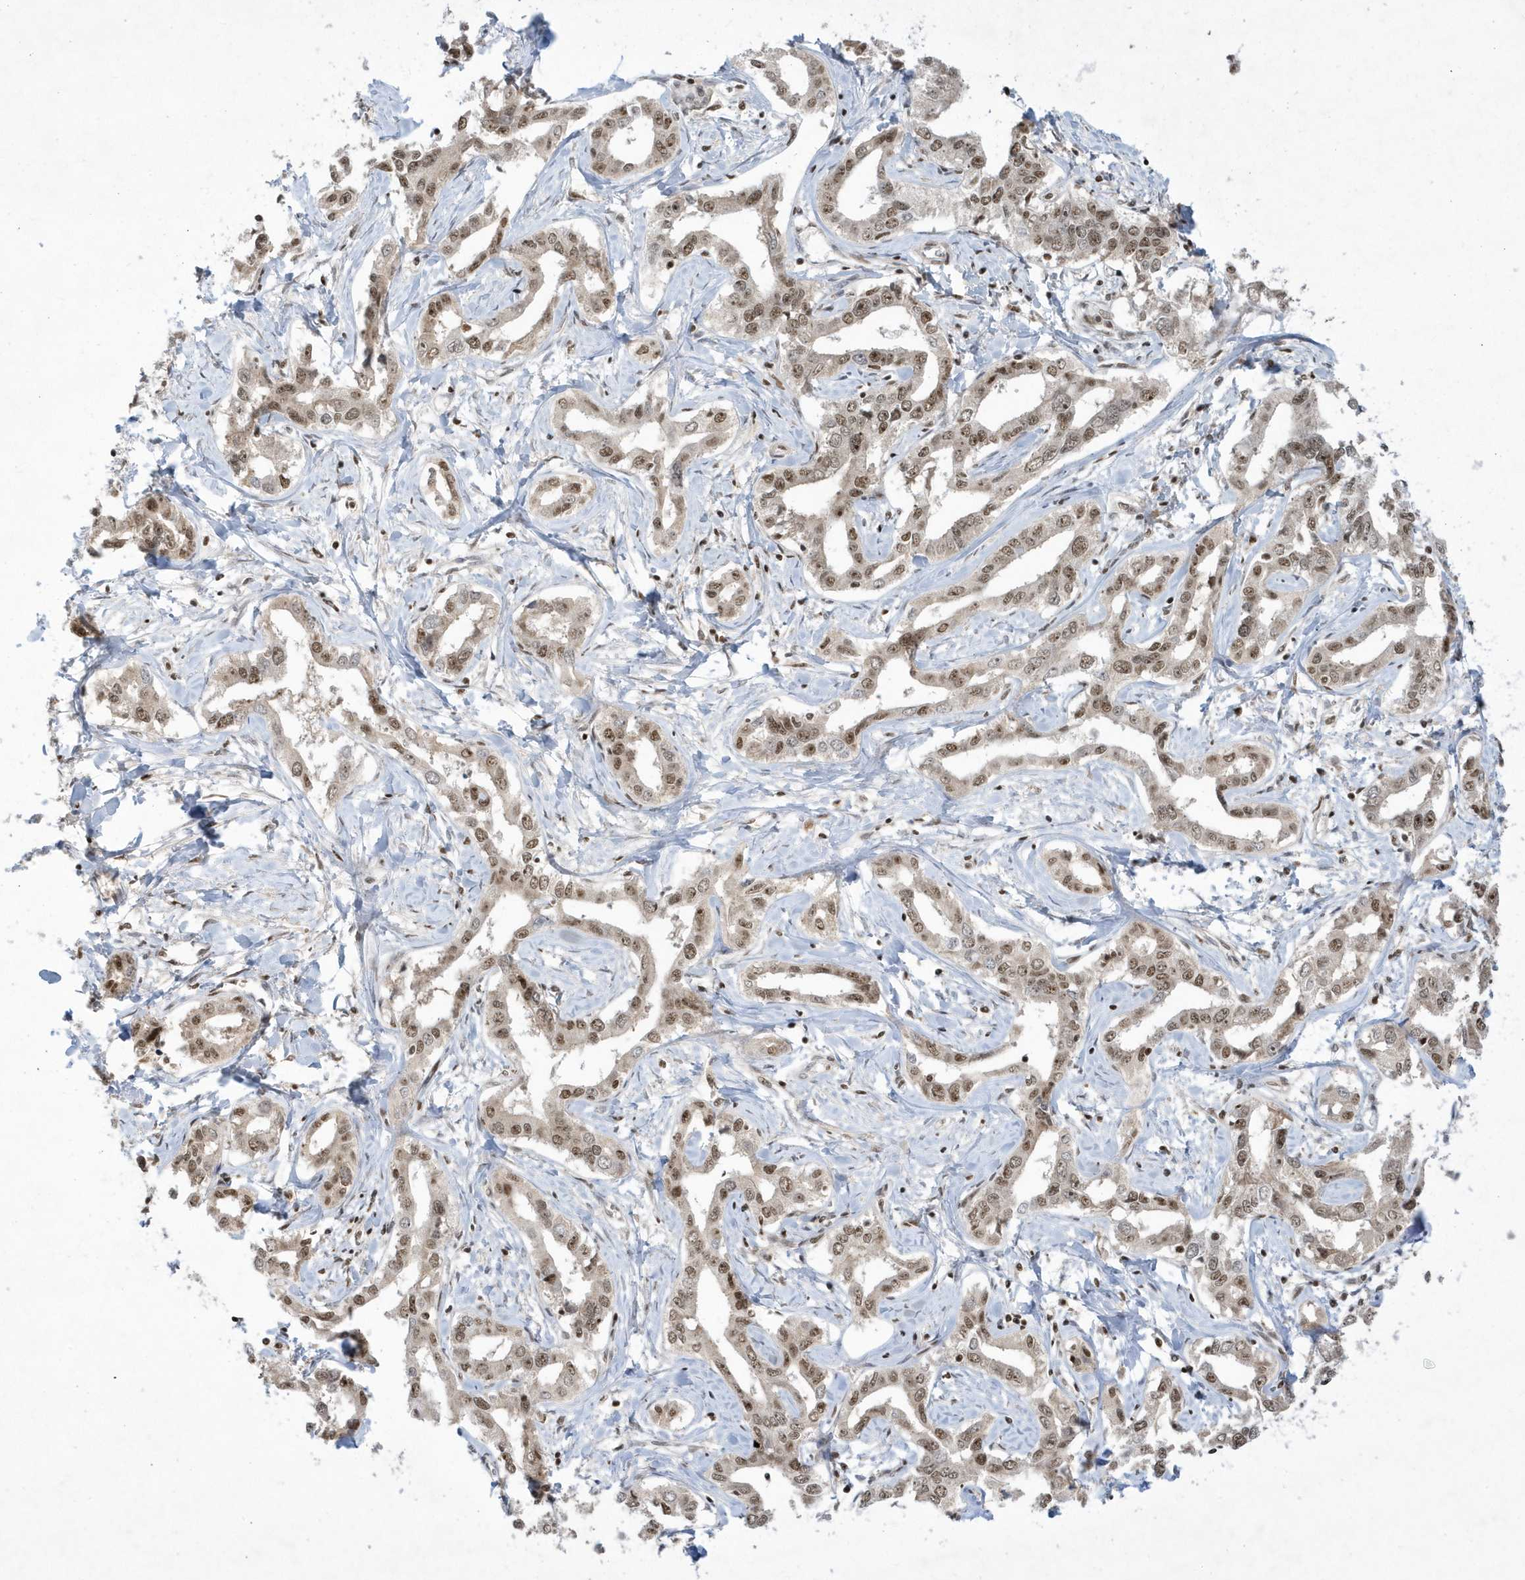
{"staining": {"intensity": "moderate", "quantity": ">75%", "location": "nuclear"}, "tissue": "liver cancer", "cell_type": "Tumor cells", "image_type": "cancer", "snomed": [{"axis": "morphology", "description": "Cholangiocarcinoma"}, {"axis": "topography", "description": "Liver"}], "caption": "A brown stain shows moderate nuclear positivity of a protein in liver cancer tumor cells.", "gene": "PPIL2", "patient": {"sex": "male", "age": 59}}